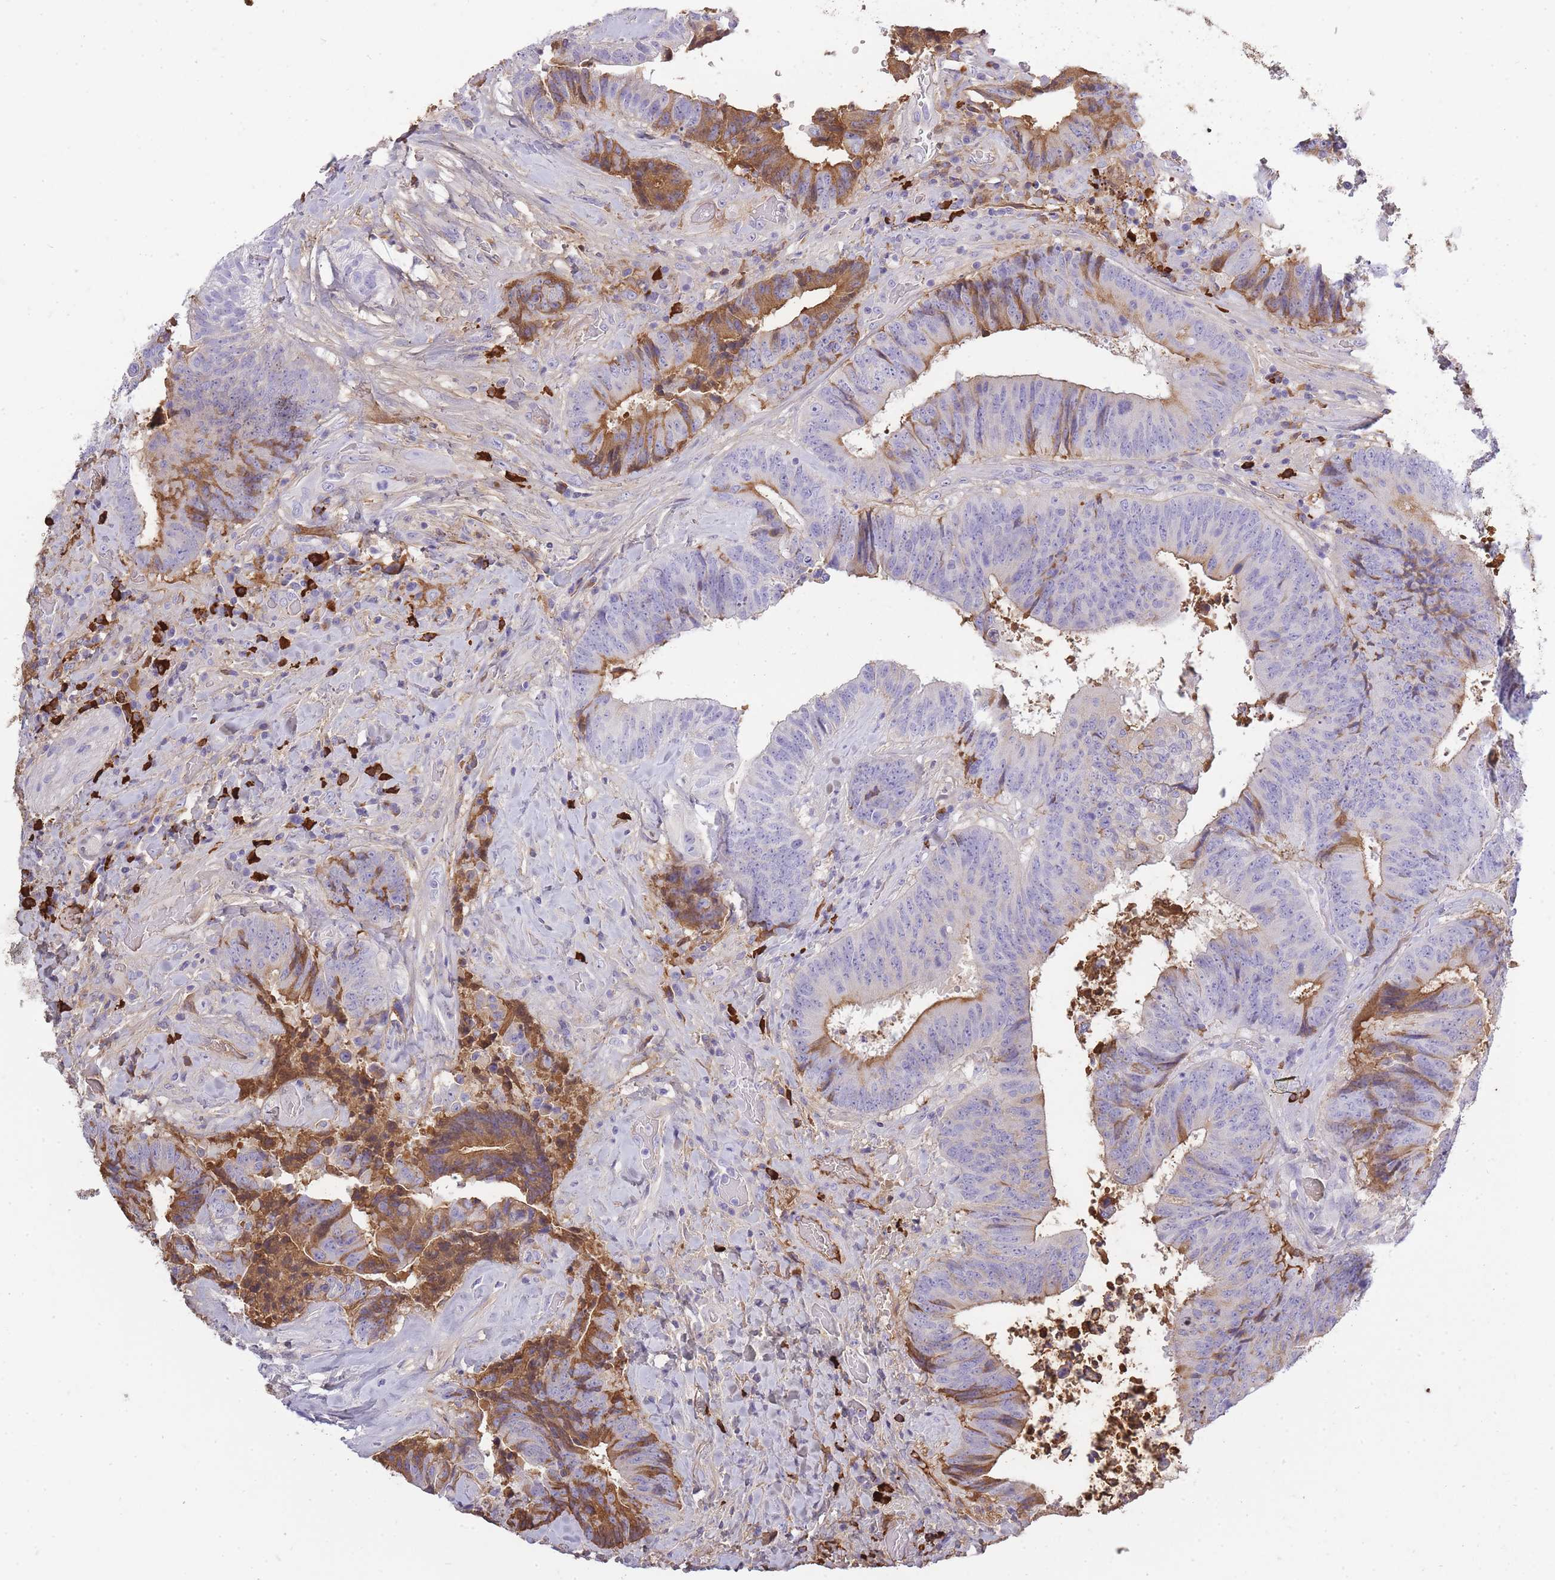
{"staining": {"intensity": "moderate", "quantity": "<25%", "location": "cytoplasmic/membranous"}, "tissue": "colorectal cancer", "cell_type": "Tumor cells", "image_type": "cancer", "snomed": [{"axis": "morphology", "description": "Adenocarcinoma, NOS"}, {"axis": "topography", "description": "Rectum"}], "caption": "There is low levels of moderate cytoplasmic/membranous expression in tumor cells of adenocarcinoma (colorectal), as demonstrated by immunohistochemical staining (brown color).", "gene": "IGKV1D-42", "patient": {"sex": "male", "age": 72}}